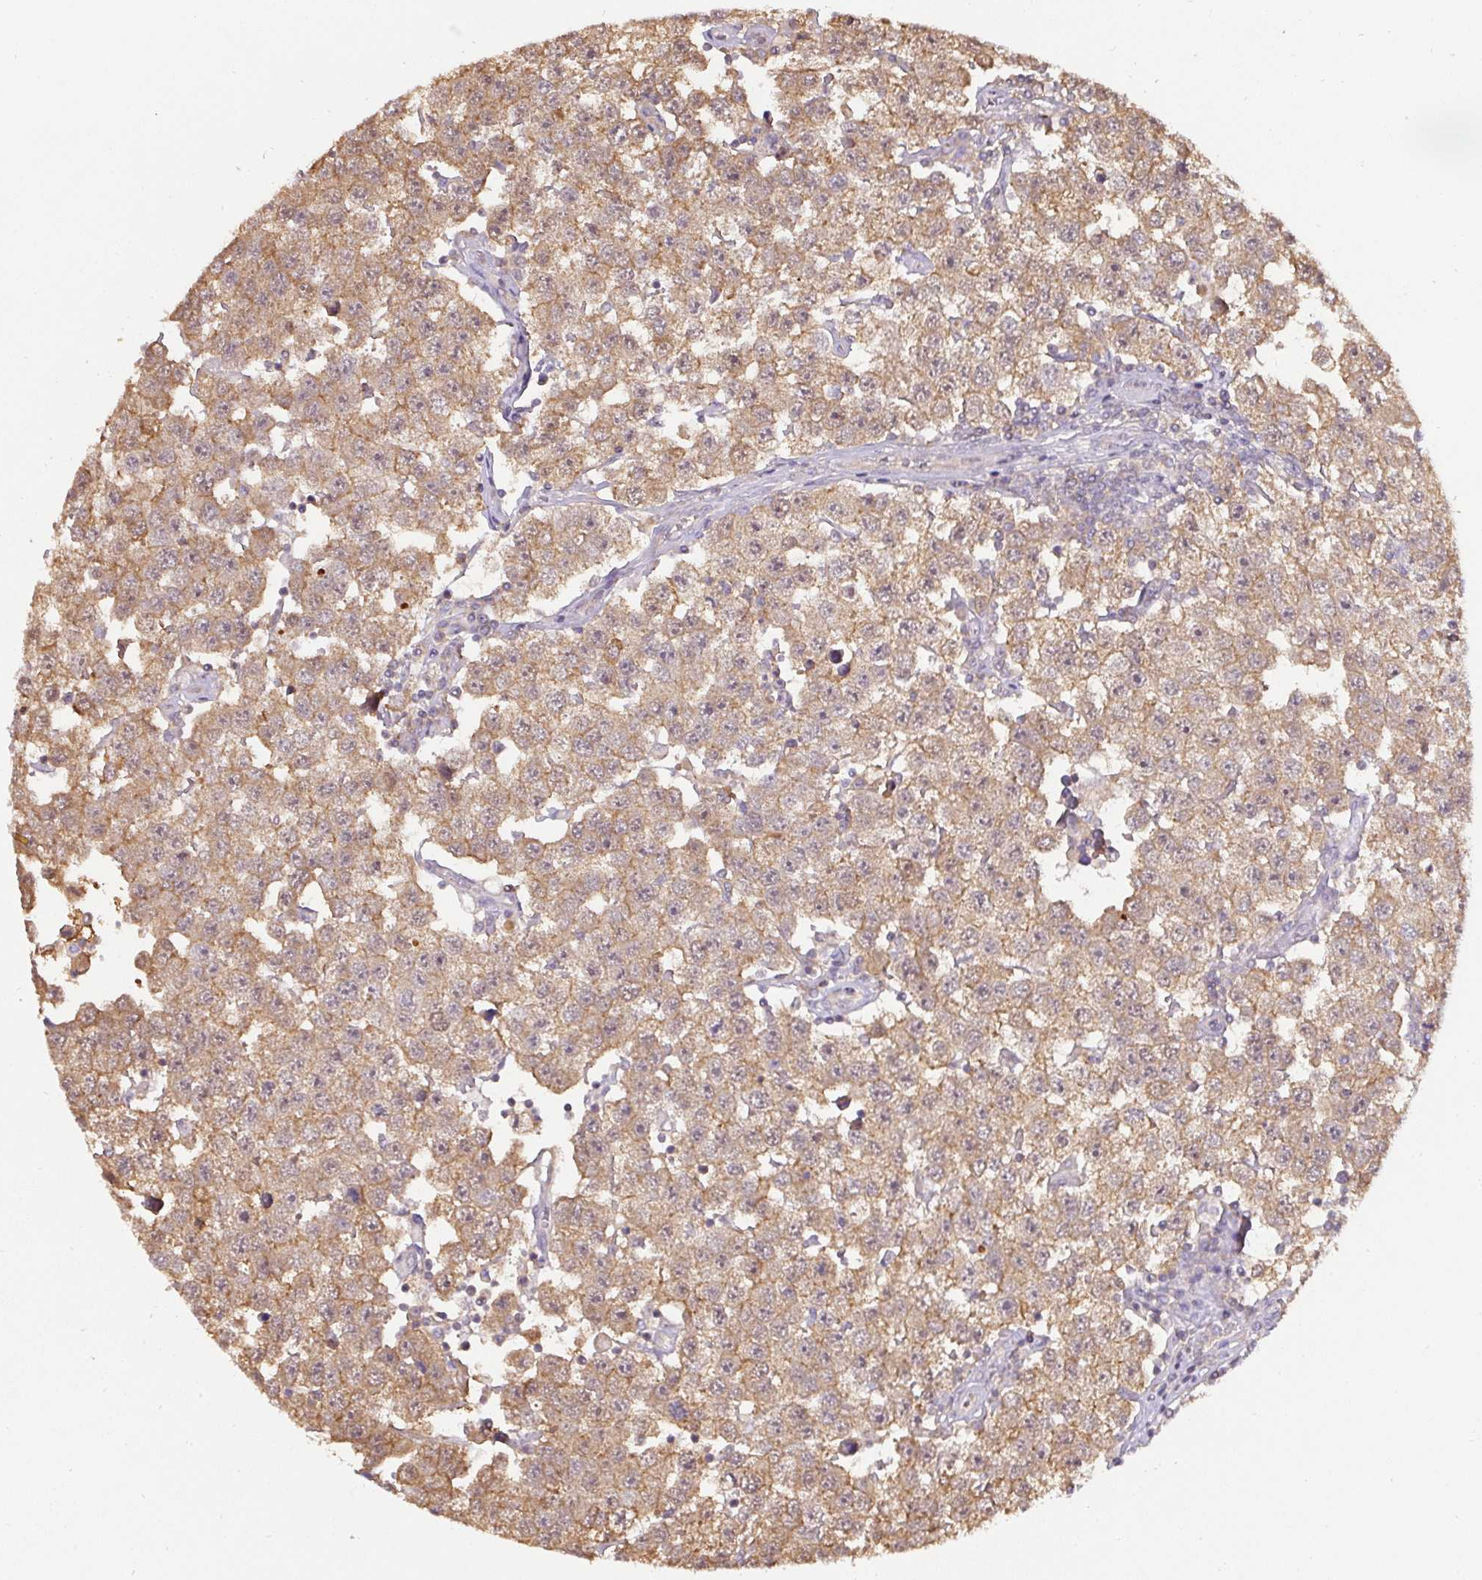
{"staining": {"intensity": "moderate", "quantity": ">75%", "location": "cytoplasmic/membranous"}, "tissue": "testis cancer", "cell_type": "Tumor cells", "image_type": "cancer", "snomed": [{"axis": "morphology", "description": "Seminoma, NOS"}, {"axis": "topography", "description": "Testis"}], "caption": "High-magnification brightfield microscopy of seminoma (testis) stained with DAB (3,3'-diaminobenzidine) (brown) and counterstained with hematoxylin (blue). tumor cells exhibit moderate cytoplasmic/membranous staining is appreciated in approximately>75% of cells.", "gene": "ST13", "patient": {"sex": "male", "age": 34}}